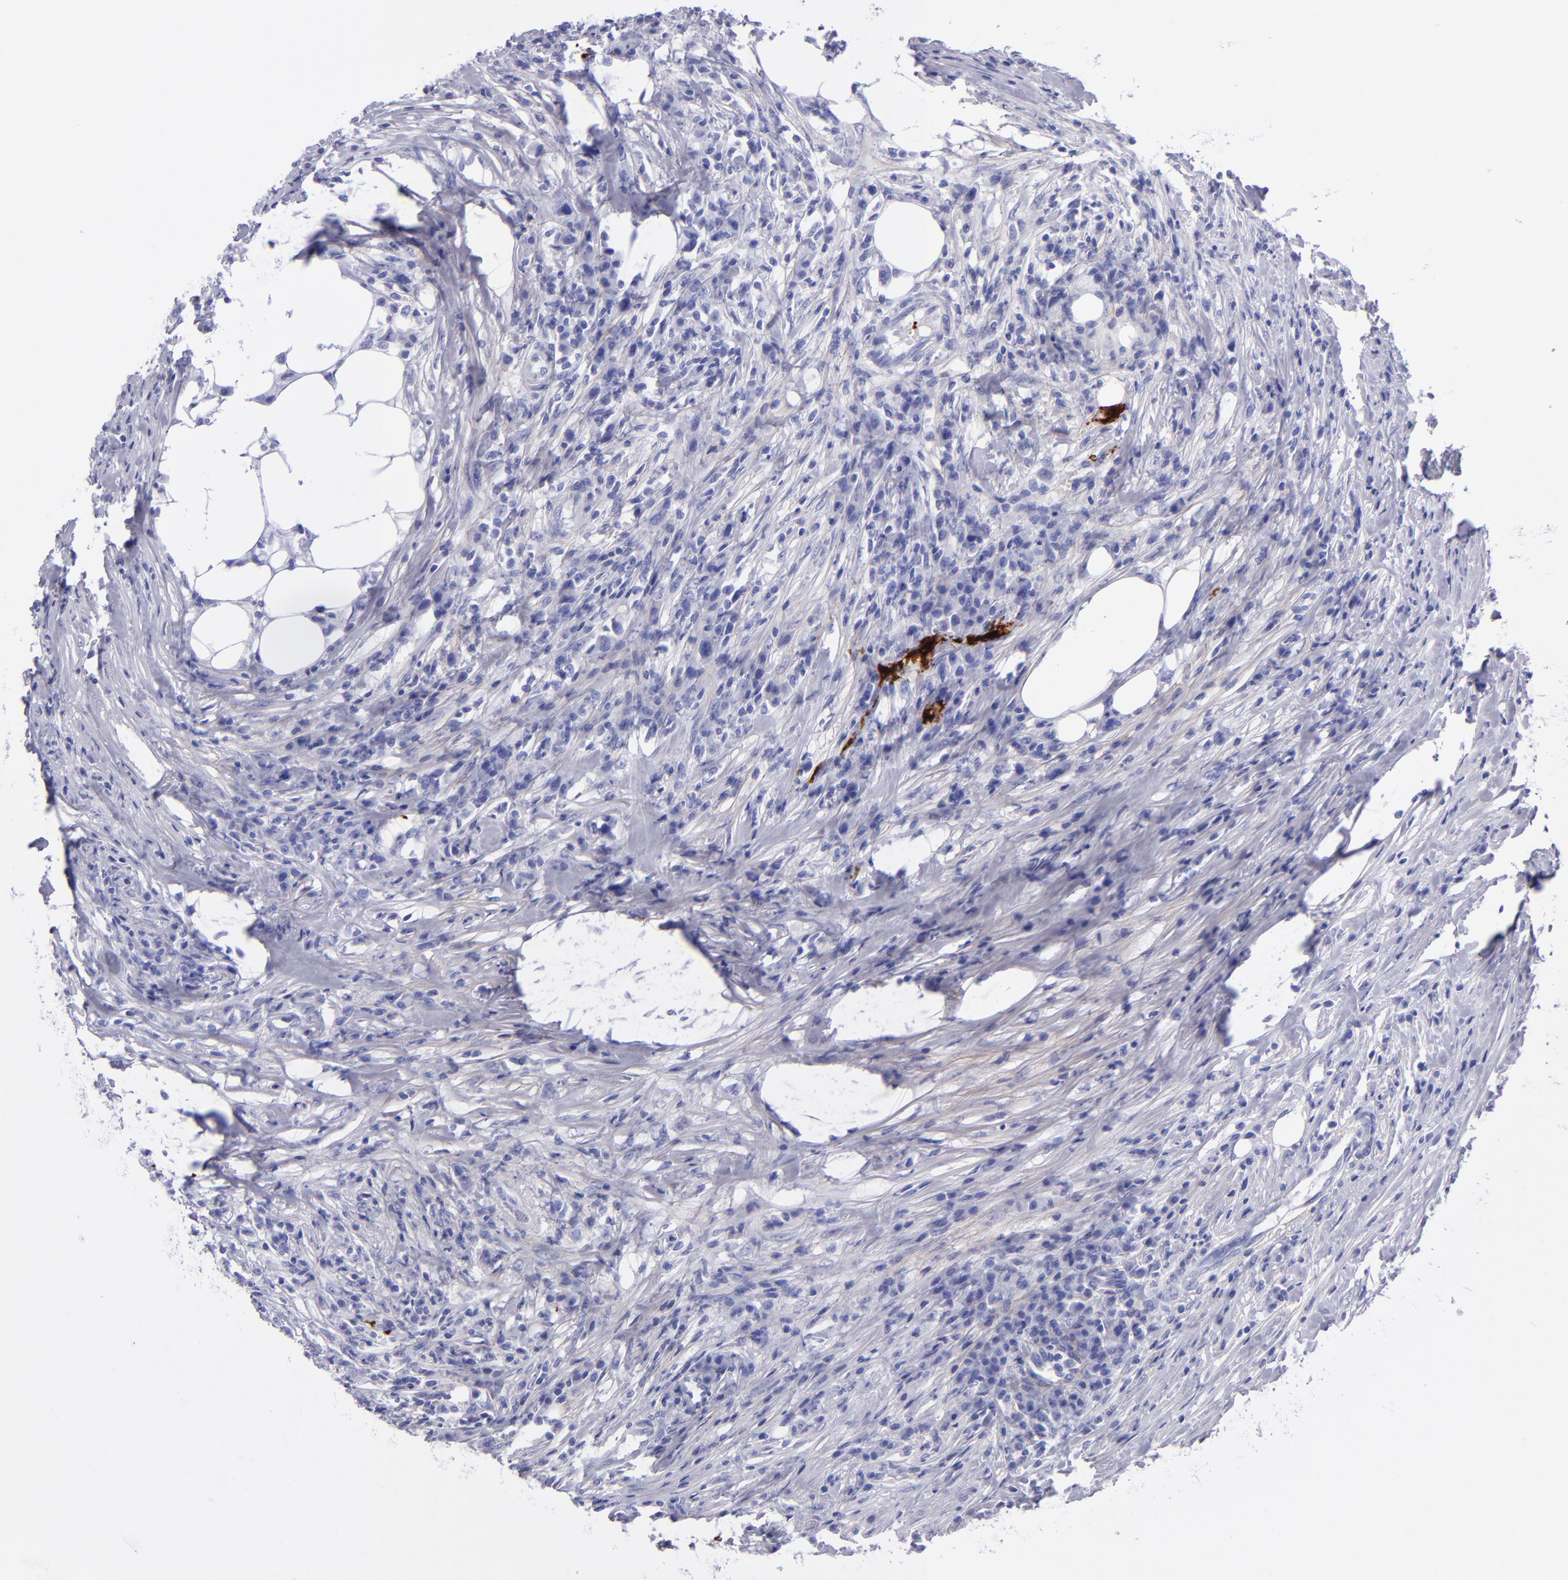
{"staining": {"intensity": "negative", "quantity": "none", "location": "none"}, "tissue": "colorectal cancer", "cell_type": "Tumor cells", "image_type": "cancer", "snomed": [{"axis": "morphology", "description": "Adenocarcinoma, NOS"}, {"axis": "topography", "description": "Colon"}], "caption": "Immunohistochemistry of human colorectal cancer (adenocarcinoma) shows no positivity in tumor cells.", "gene": "EFCAB13", "patient": {"sex": "male", "age": 71}}